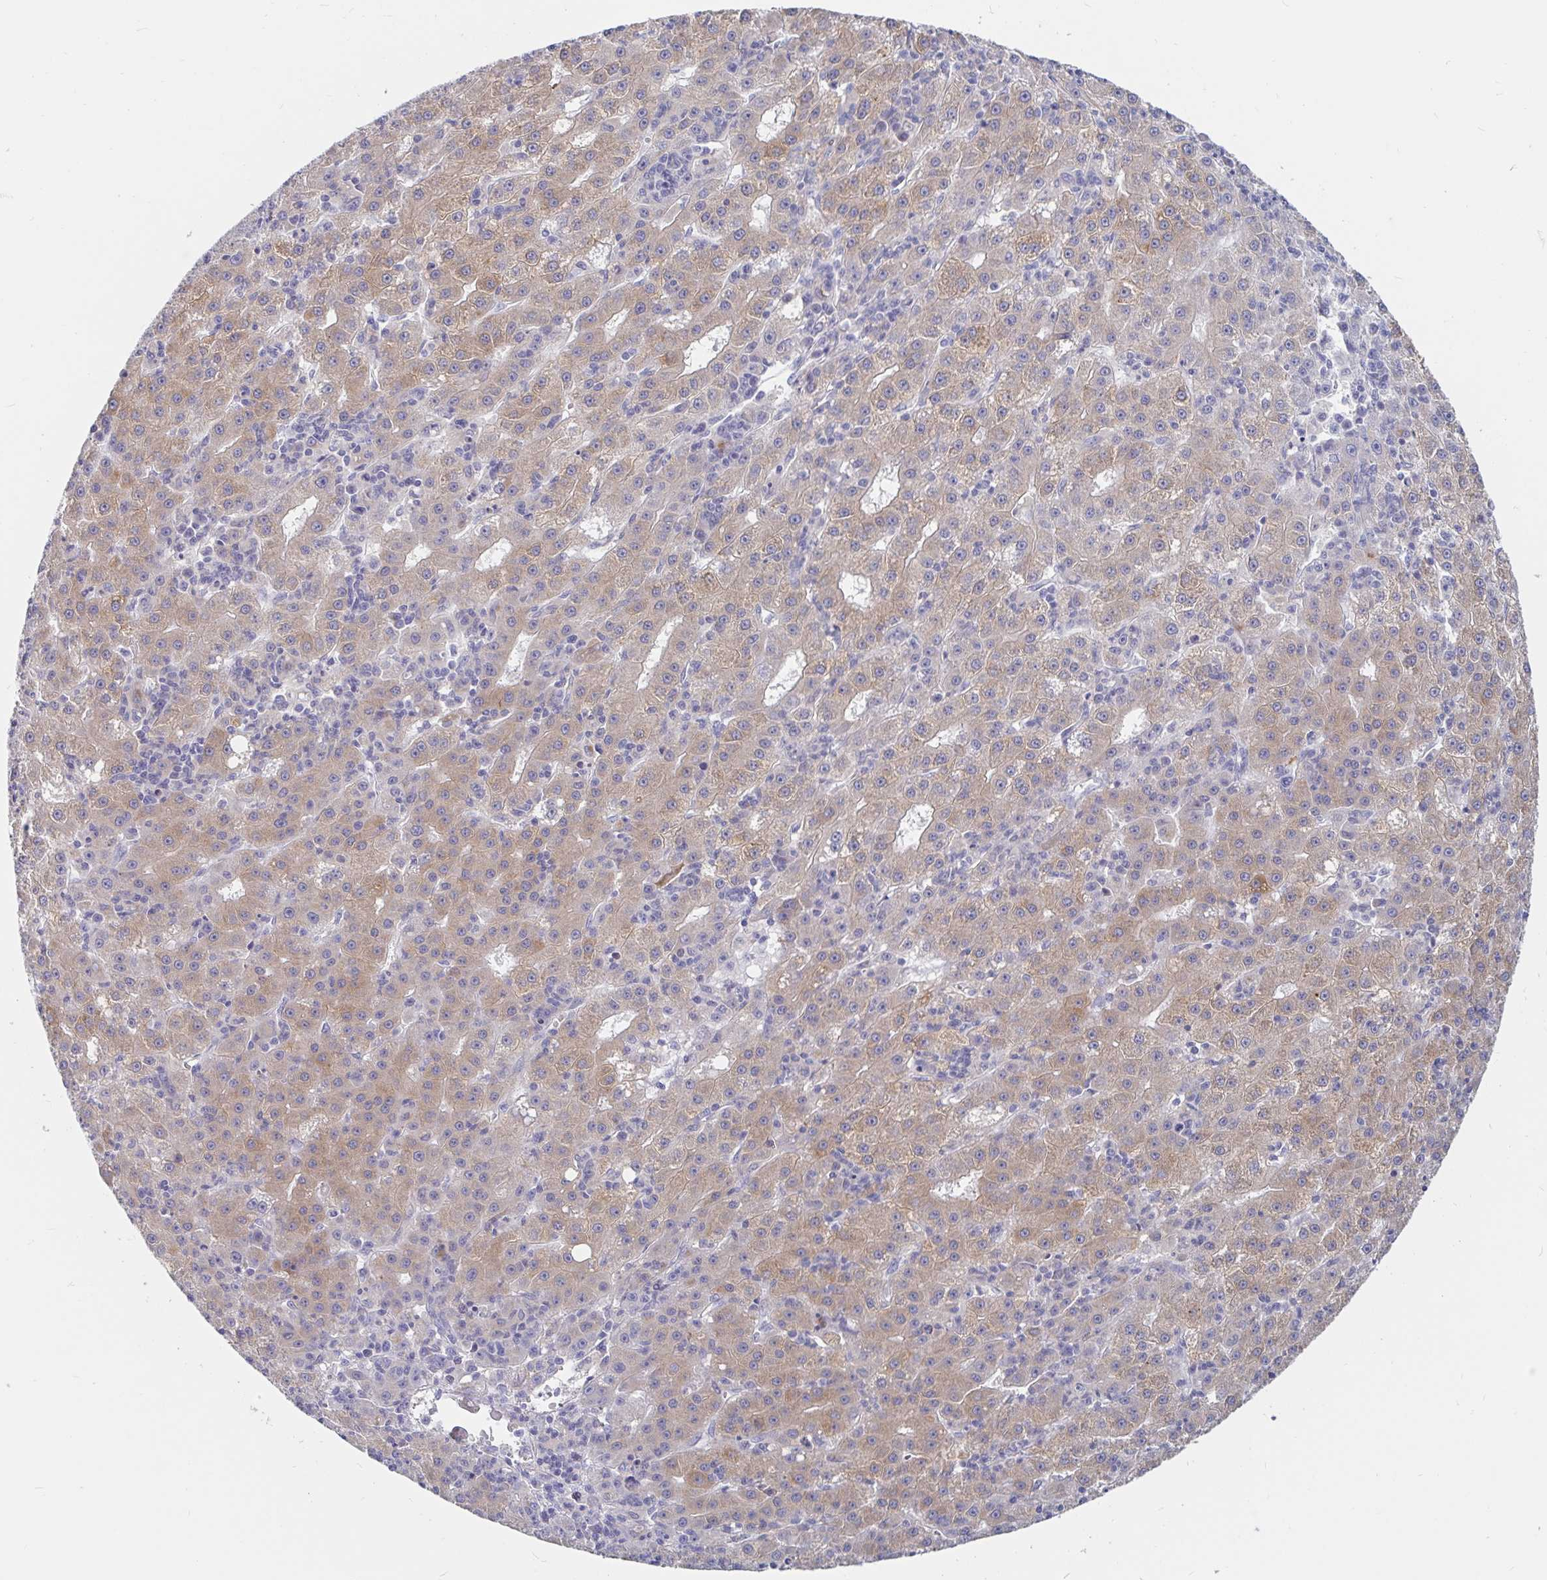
{"staining": {"intensity": "weak", "quantity": ">75%", "location": "cytoplasmic/membranous"}, "tissue": "liver cancer", "cell_type": "Tumor cells", "image_type": "cancer", "snomed": [{"axis": "morphology", "description": "Carcinoma, Hepatocellular, NOS"}, {"axis": "topography", "description": "Liver"}], "caption": "IHC staining of hepatocellular carcinoma (liver), which shows low levels of weak cytoplasmic/membranous expression in approximately >75% of tumor cells indicating weak cytoplasmic/membranous protein positivity. The staining was performed using DAB (3,3'-diaminobenzidine) (brown) for protein detection and nuclei were counterstained in hematoxylin (blue).", "gene": "SPPL3", "patient": {"sex": "male", "age": 76}}